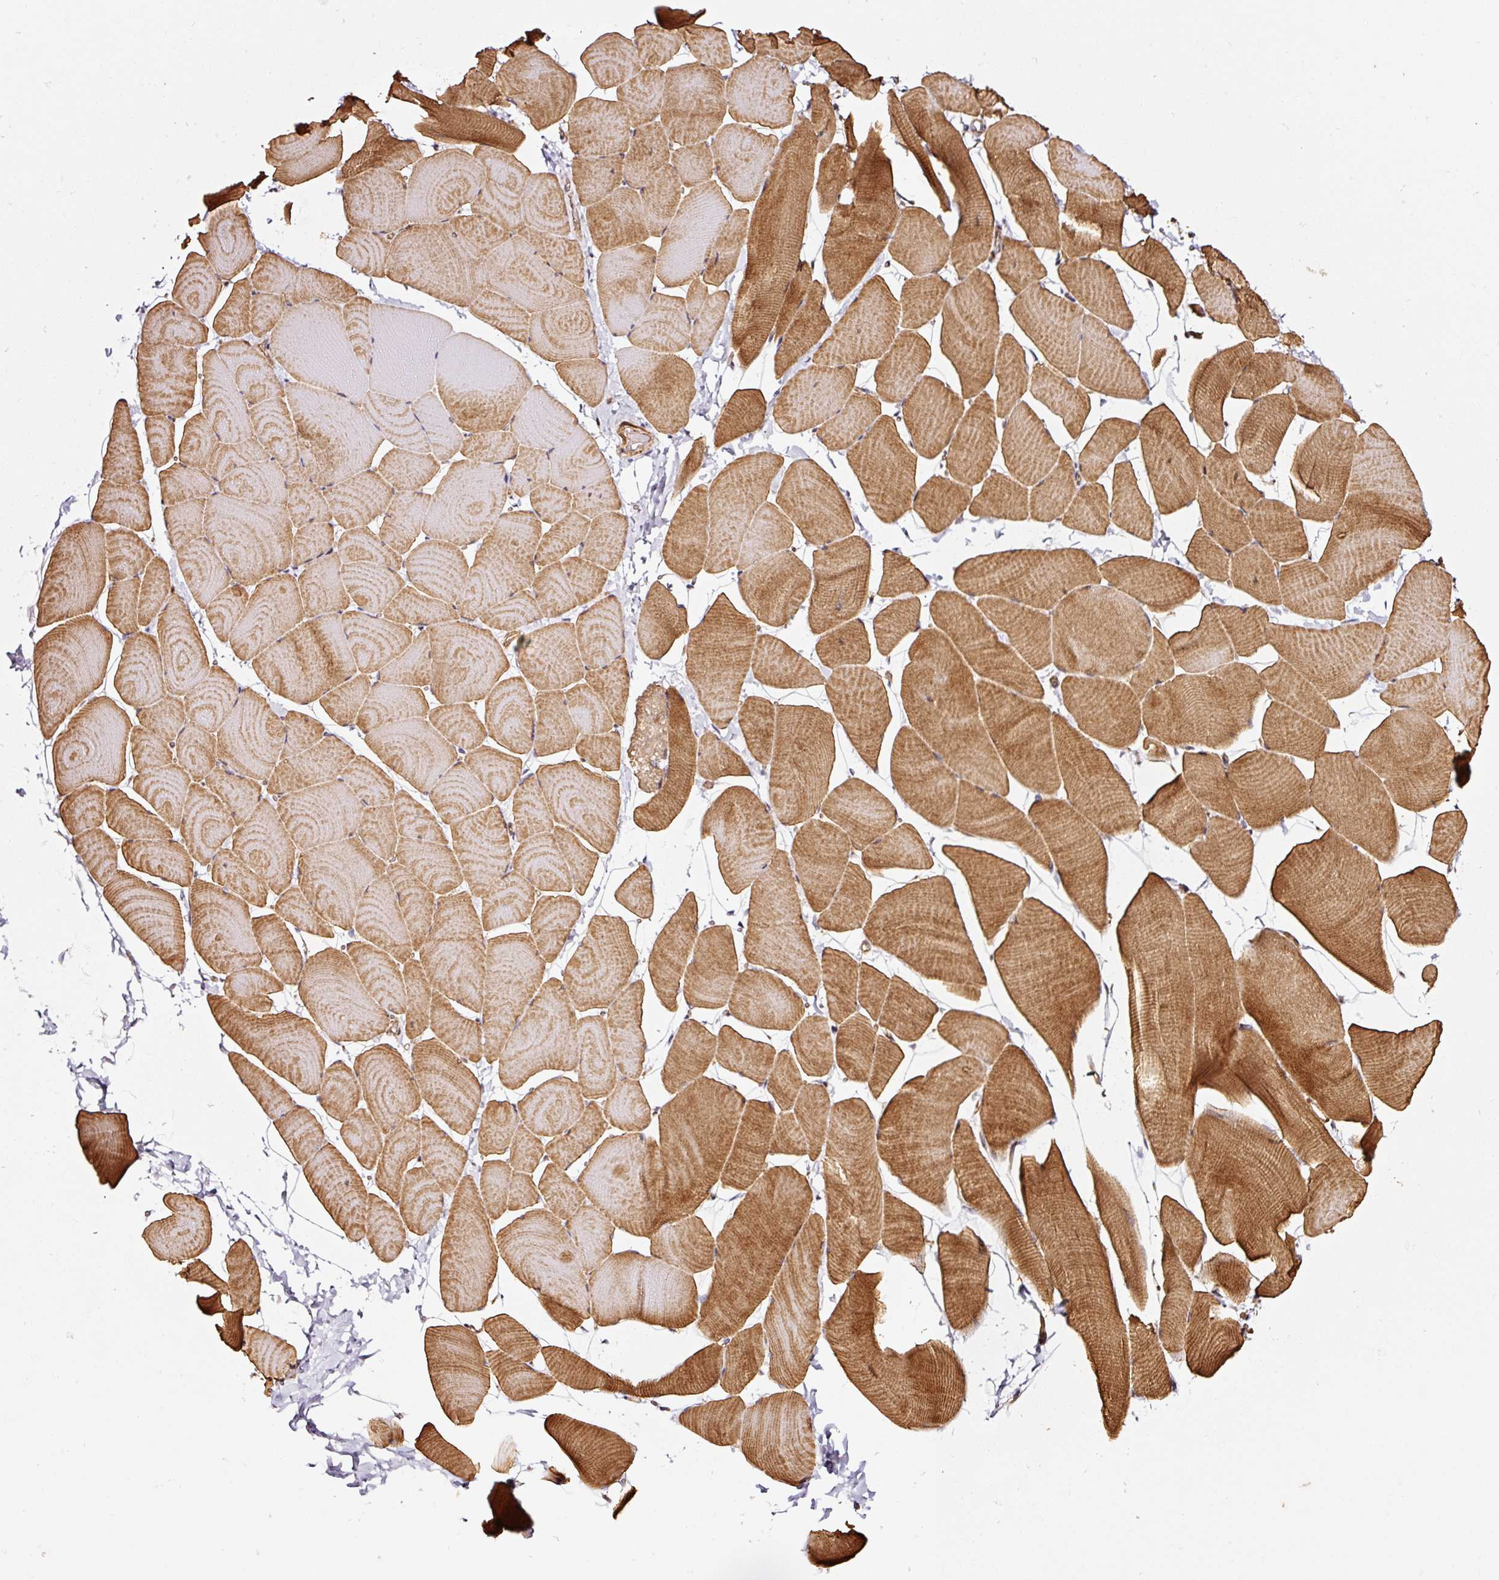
{"staining": {"intensity": "strong", "quantity": "25%-75%", "location": "cytoplasmic/membranous"}, "tissue": "skeletal muscle", "cell_type": "Myocytes", "image_type": "normal", "snomed": [{"axis": "morphology", "description": "Normal tissue, NOS"}, {"axis": "topography", "description": "Skeletal muscle"}], "caption": "A histopathology image of human skeletal muscle stained for a protein exhibits strong cytoplasmic/membranous brown staining in myocytes.", "gene": "ANKRD20A1", "patient": {"sex": "male", "age": 25}}